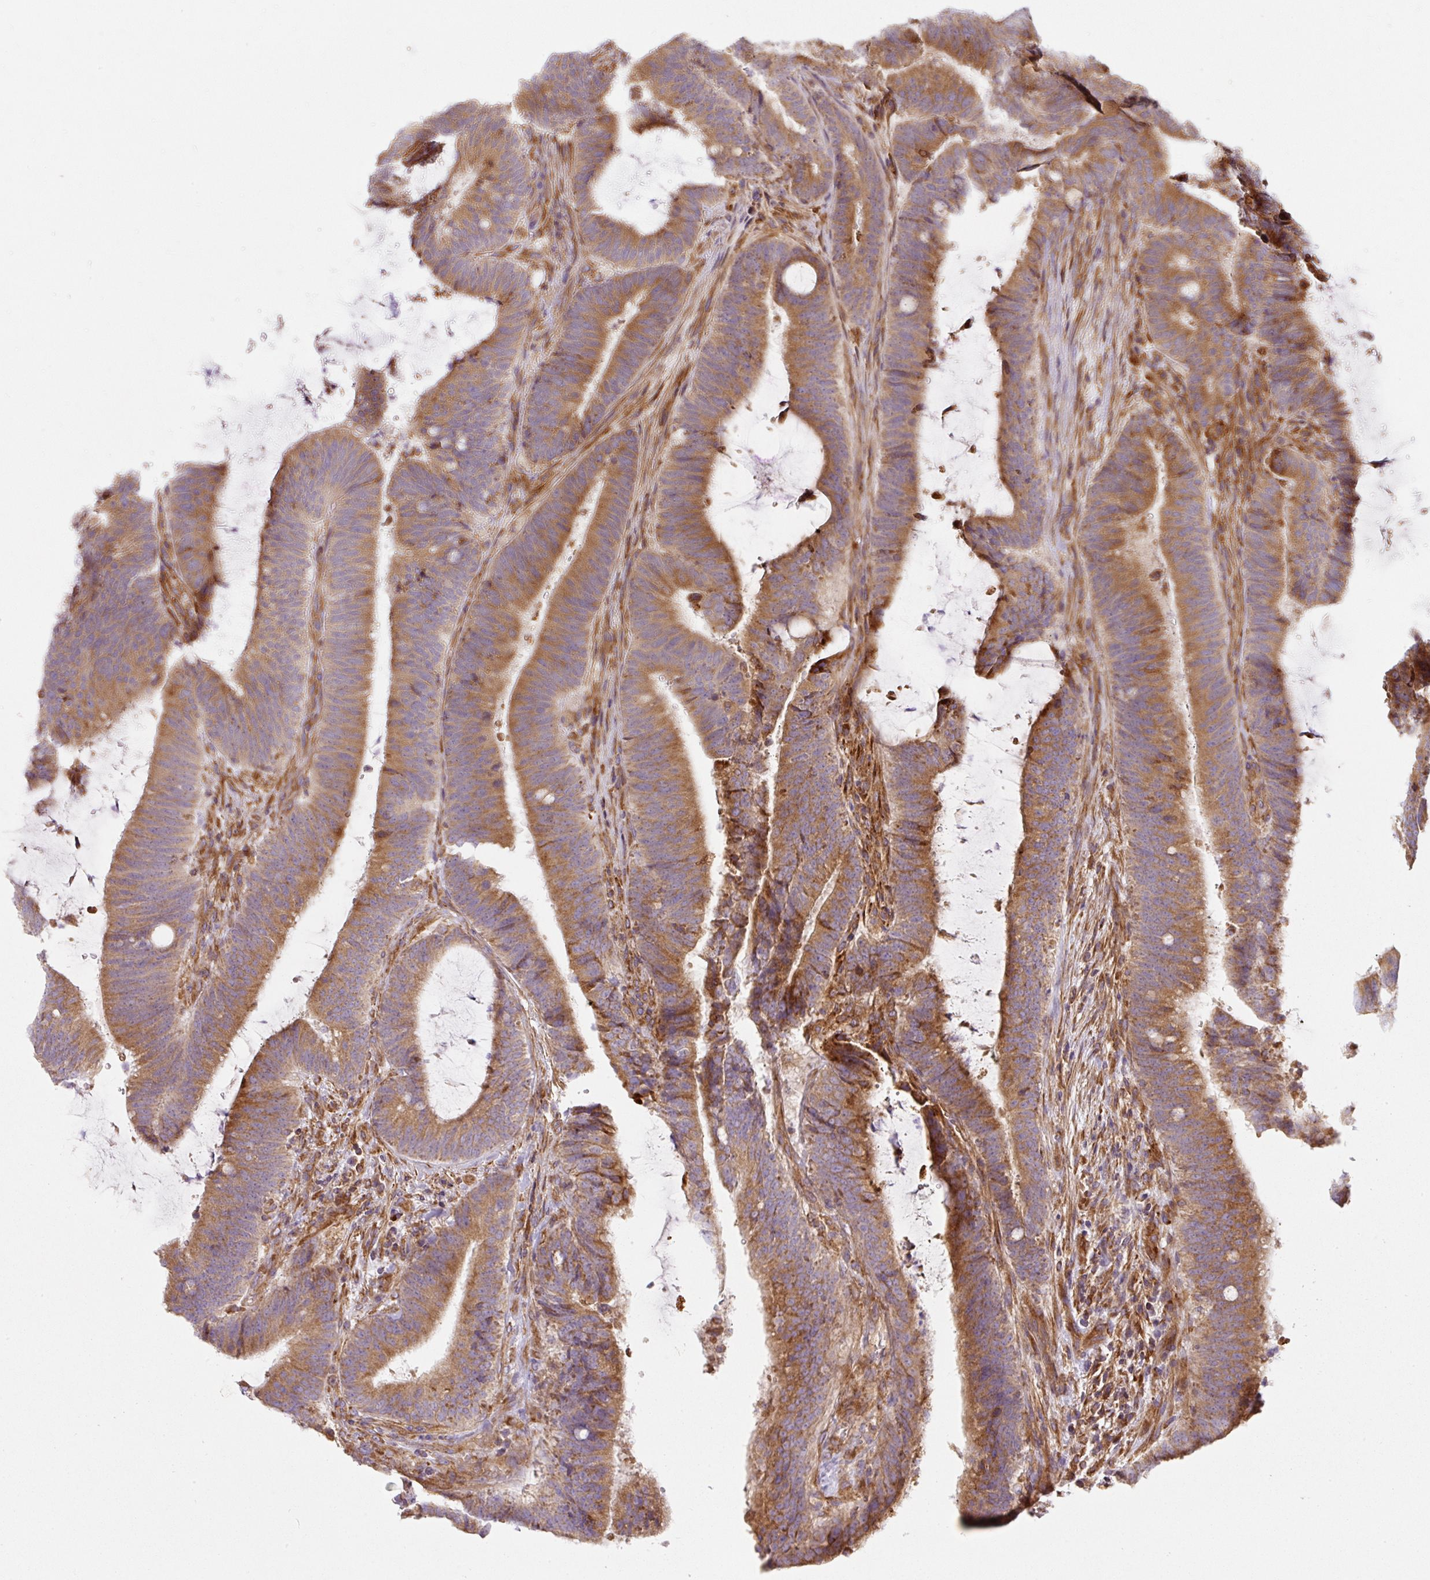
{"staining": {"intensity": "moderate", "quantity": ">75%", "location": "cytoplasmic/membranous"}, "tissue": "colorectal cancer", "cell_type": "Tumor cells", "image_type": "cancer", "snomed": [{"axis": "morphology", "description": "Adenocarcinoma, NOS"}, {"axis": "topography", "description": "Colon"}], "caption": "IHC of human adenocarcinoma (colorectal) shows medium levels of moderate cytoplasmic/membranous positivity in about >75% of tumor cells.", "gene": "ERAP2", "patient": {"sex": "female", "age": 43}}